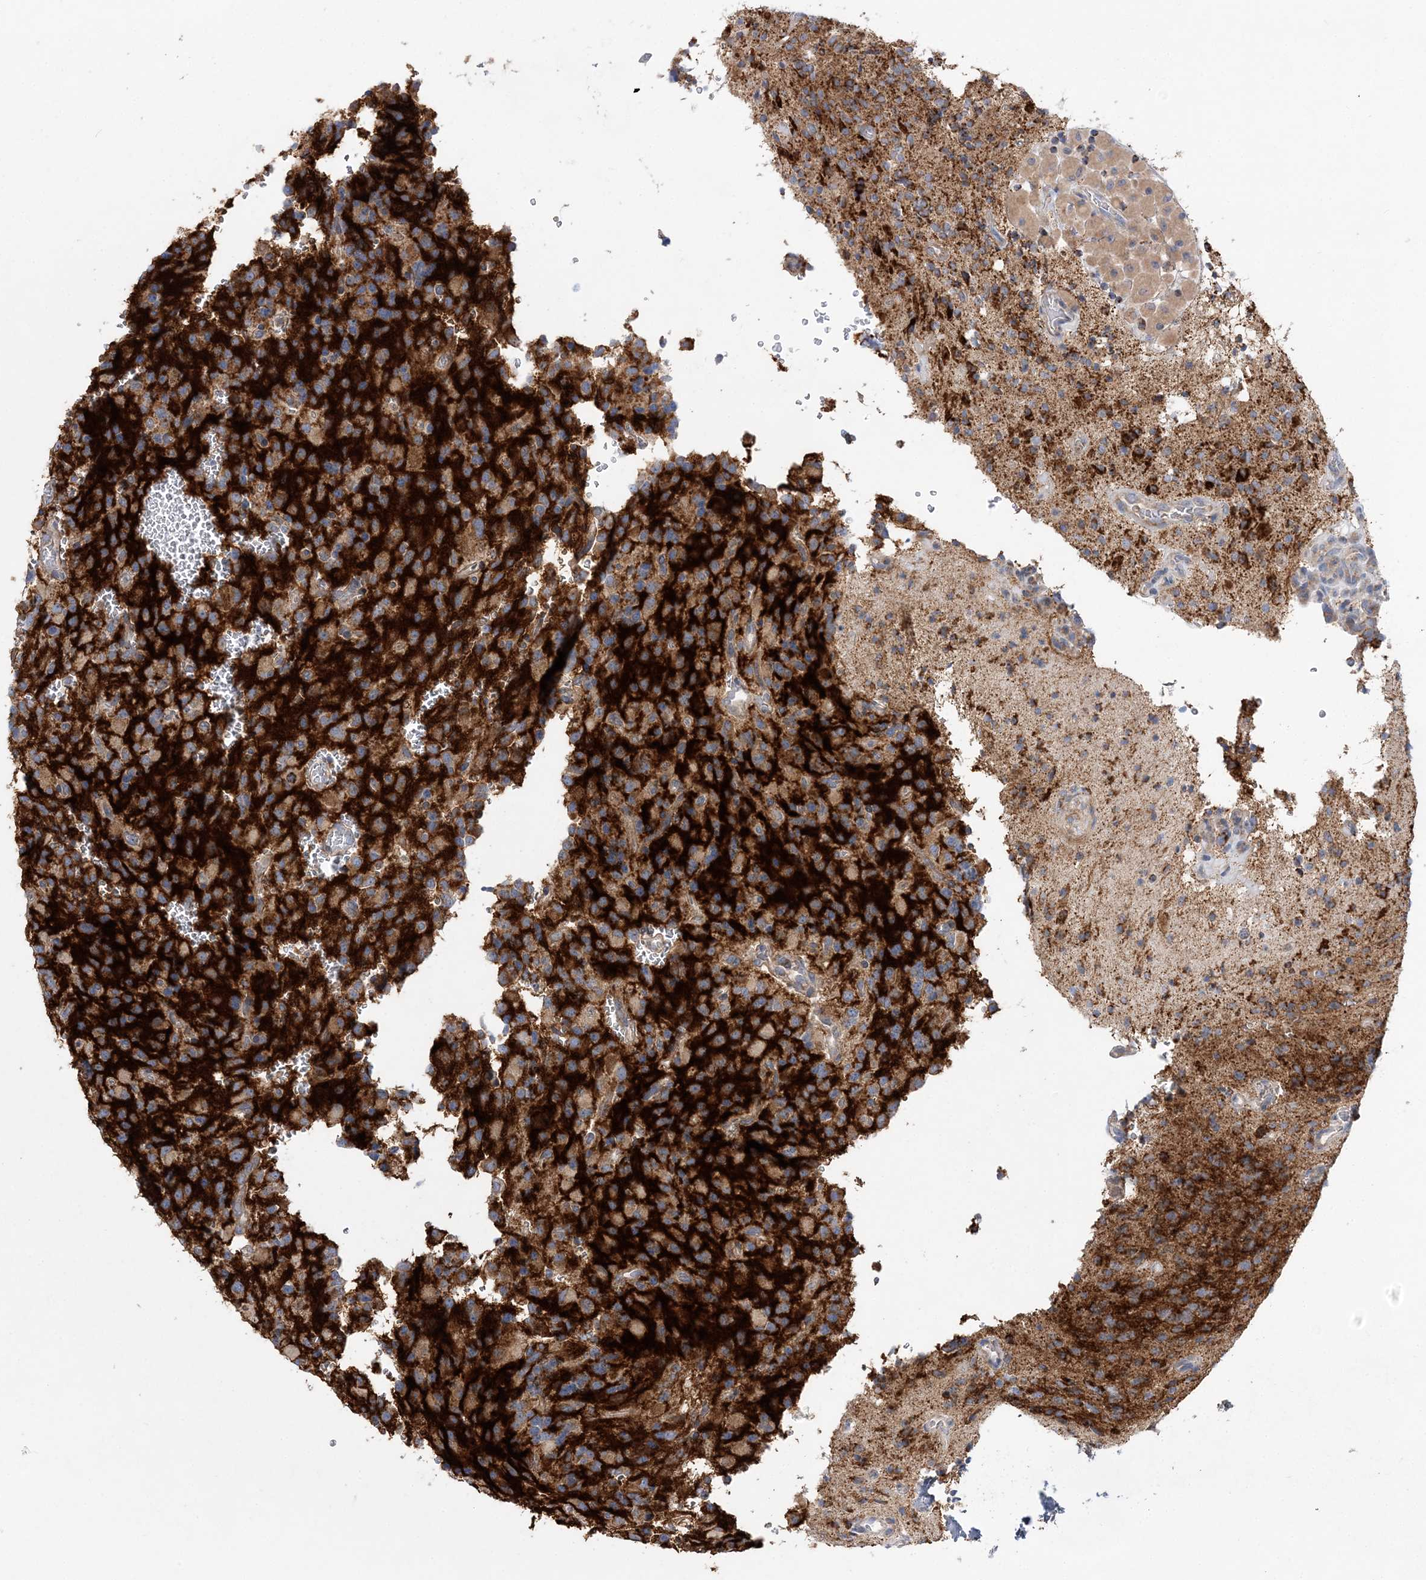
{"staining": {"intensity": "weak", "quantity": ">75%", "location": "cytoplasmic/membranous"}, "tissue": "glioma", "cell_type": "Tumor cells", "image_type": "cancer", "snomed": [{"axis": "morphology", "description": "Glioma, malignant, High grade"}, {"axis": "topography", "description": "Brain"}], "caption": "An image of human malignant glioma (high-grade) stained for a protein reveals weak cytoplasmic/membranous brown staining in tumor cells.", "gene": "TRAPPC13", "patient": {"sex": "male", "age": 34}}